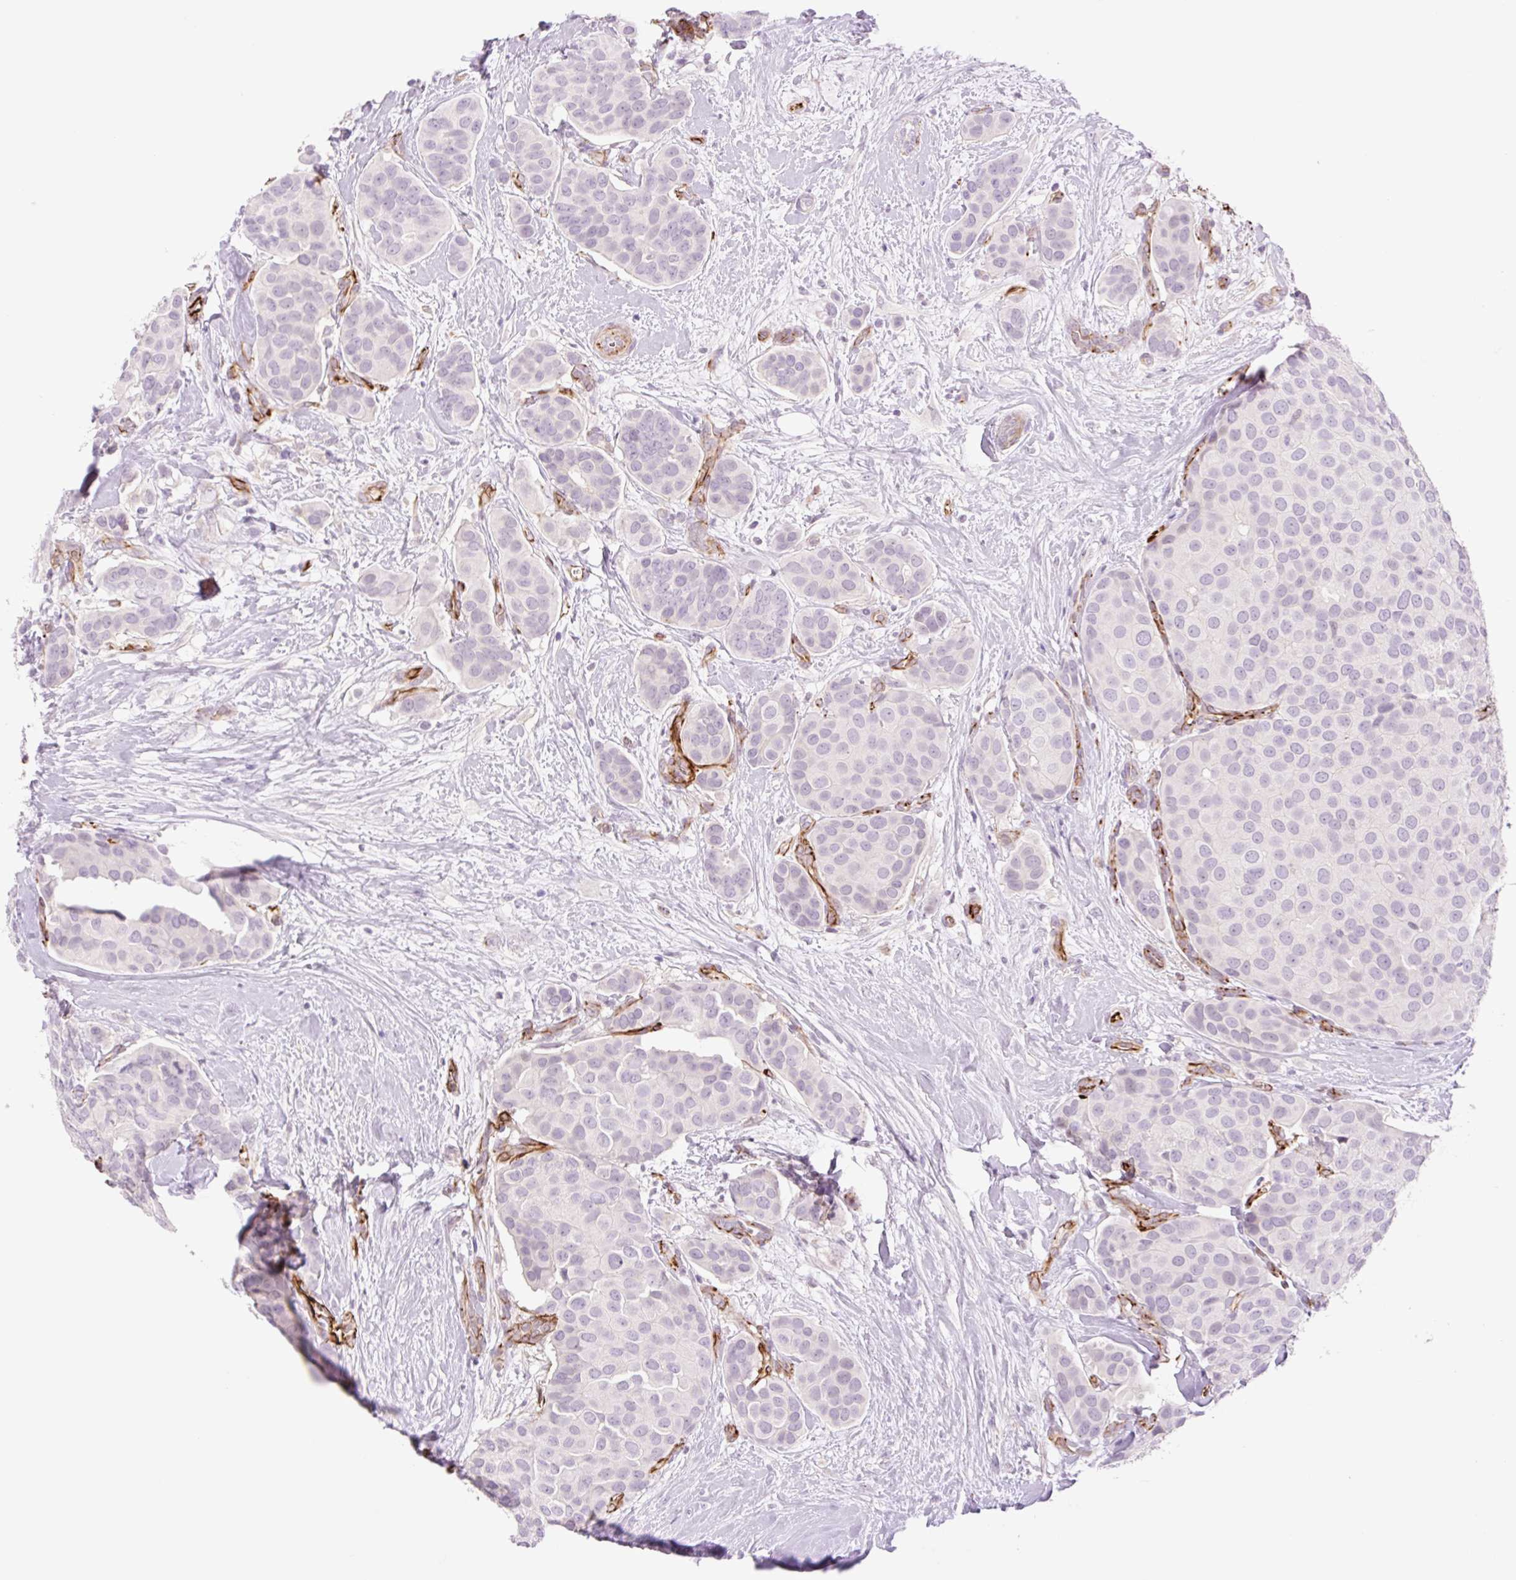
{"staining": {"intensity": "negative", "quantity": "none", "location": "none"}, "tissue": "breast cancer", "cell_type": "Tumor cells", "image_type": "cancer", "snomed": [{"axis": "morphology", "description": "Duct carcinoma"}, {"axis": "topography", "description": "Breast"}], "caption": "This is an immunohistochemistry photomicrograph of invasive ductal carcinoma (breast). There is no staining in tumor cells.", "gene": "ZFYVE21", "patient": {"sex": "female", "age": 70}}